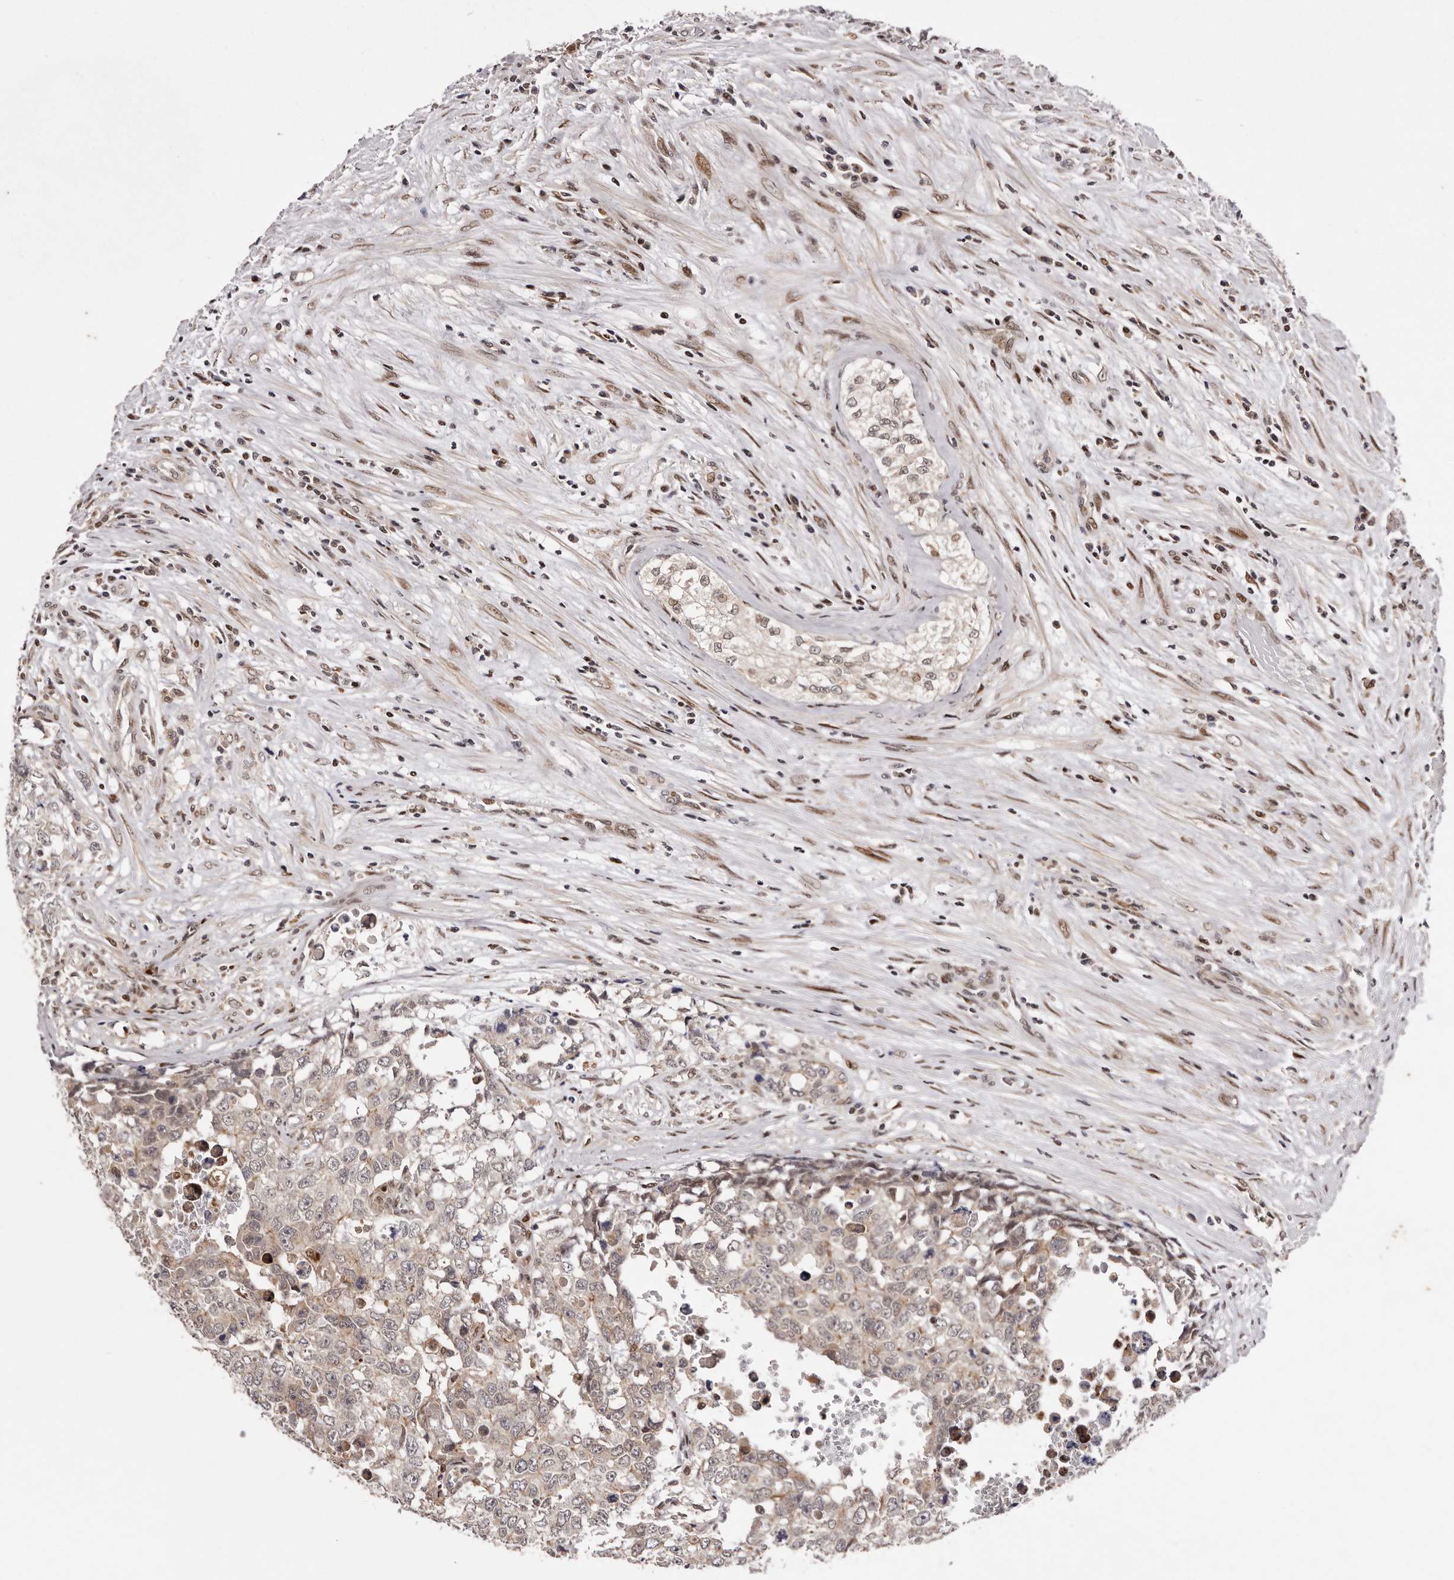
{"staining": {"intensity": "weak", "quantity": "<25%", "location": "cytoplasmic/membranous,nuclear"}, "tissue": "testis cancer", "cell_type": "Tumor cells", "image_type": "cancer", "snomed": [{"axis": "morphology", "description": "Carcinoma, Embryonal, NOS"}, {"axis": "topography", "description": "Testis"}], "caption": "The immunohistochemistry (IHC) image has no significant expression in tumor cells of embryonal carcinoma (testis) tissue.", "gene": "FBXO5", "patient": {"sex": "male", "age": 28}}